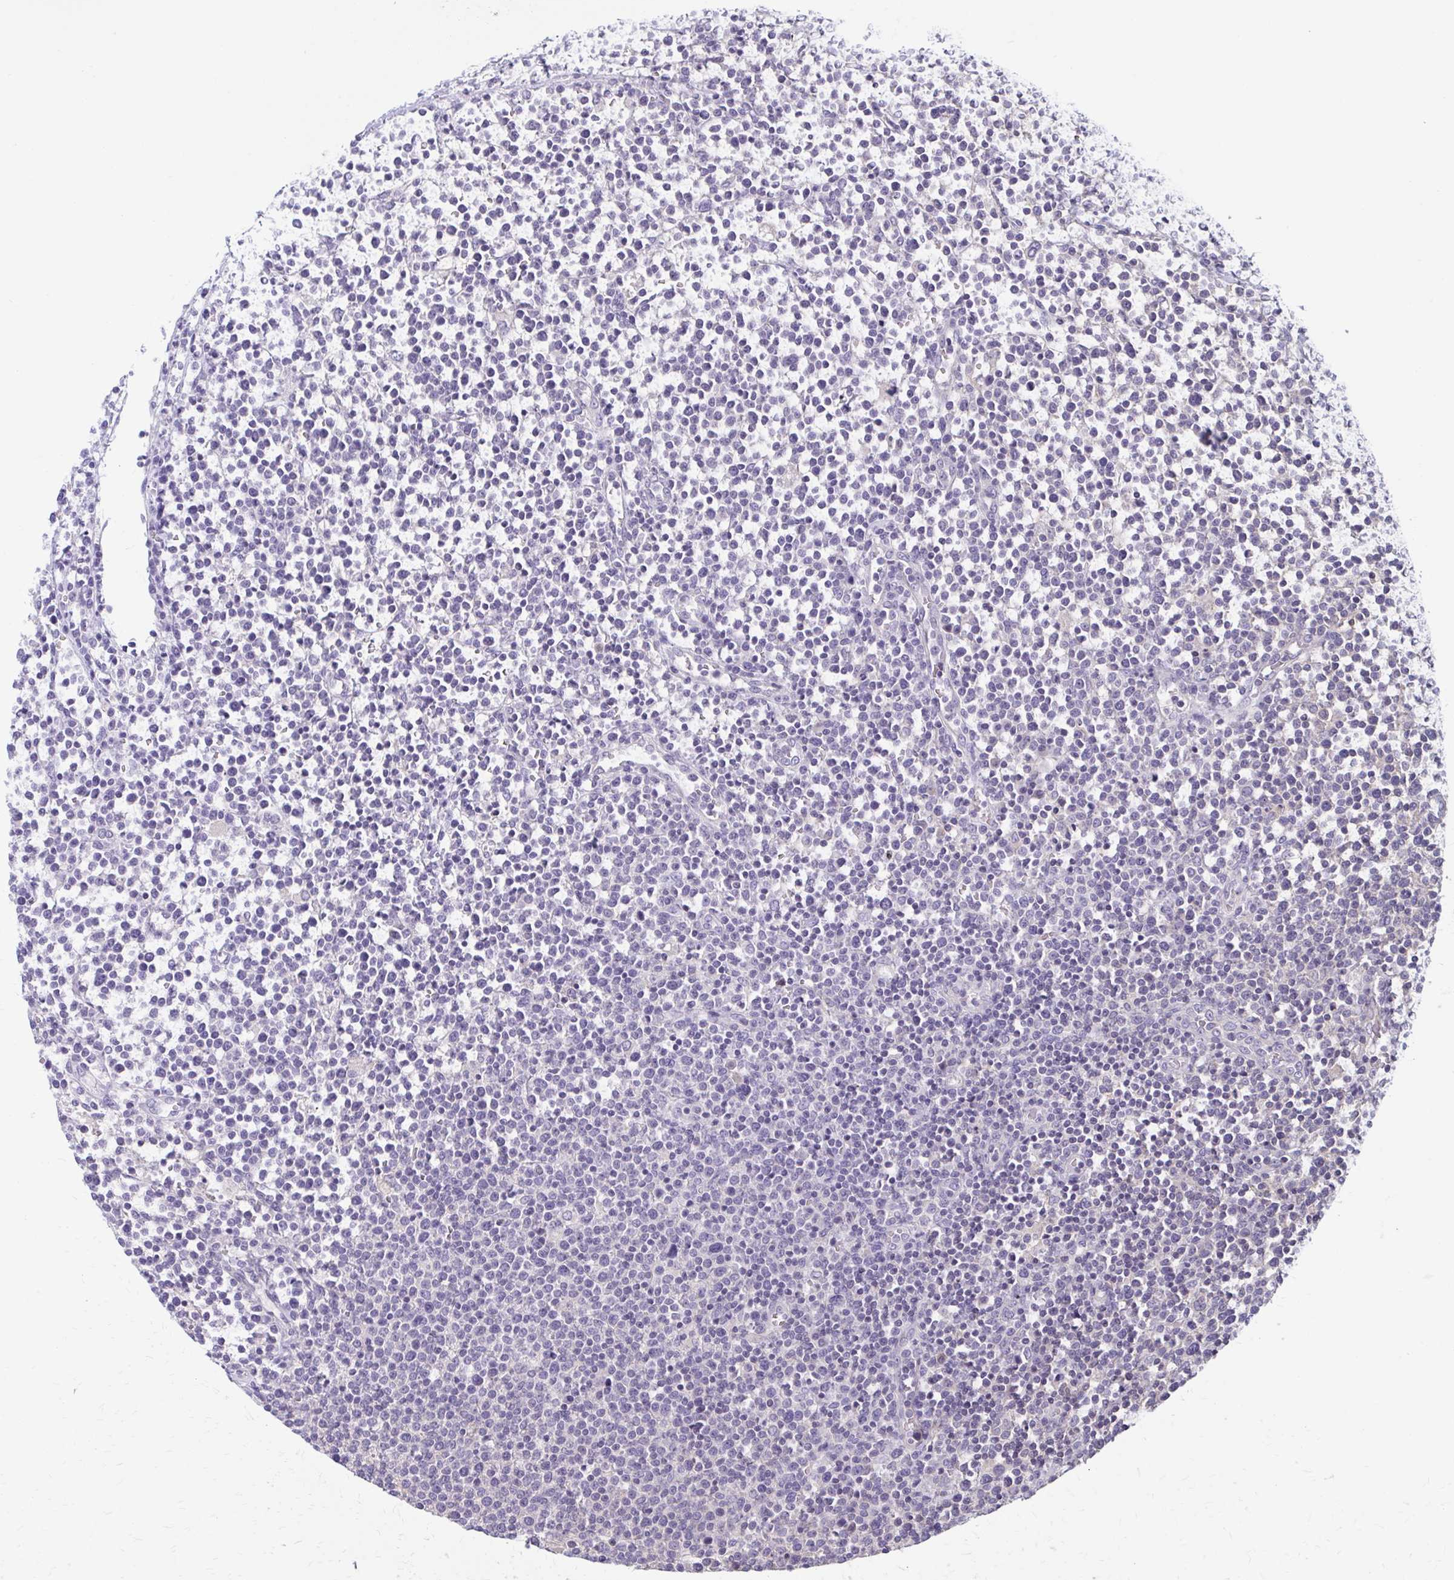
{"staining": {"intensity": "negative", "quantity": "none", "location": "none"}, "tissue": "lymphoma", "cell_type": "Tumor cells", "image_type": "cancer", "snomed": [{"axis": "morphology", "description": "Malignant lymphoma, non-Hodgkin's type, High grade"}, {"axis": "topography", "description": "Lymph node"}], "caption": "Immunohistochemistry histopathology image of human lymphoma stained for a protein (brown), which shows no staining in tumor cells.", "gene": "OR4A47", "patient": {"sex": "male", "age": 61}}